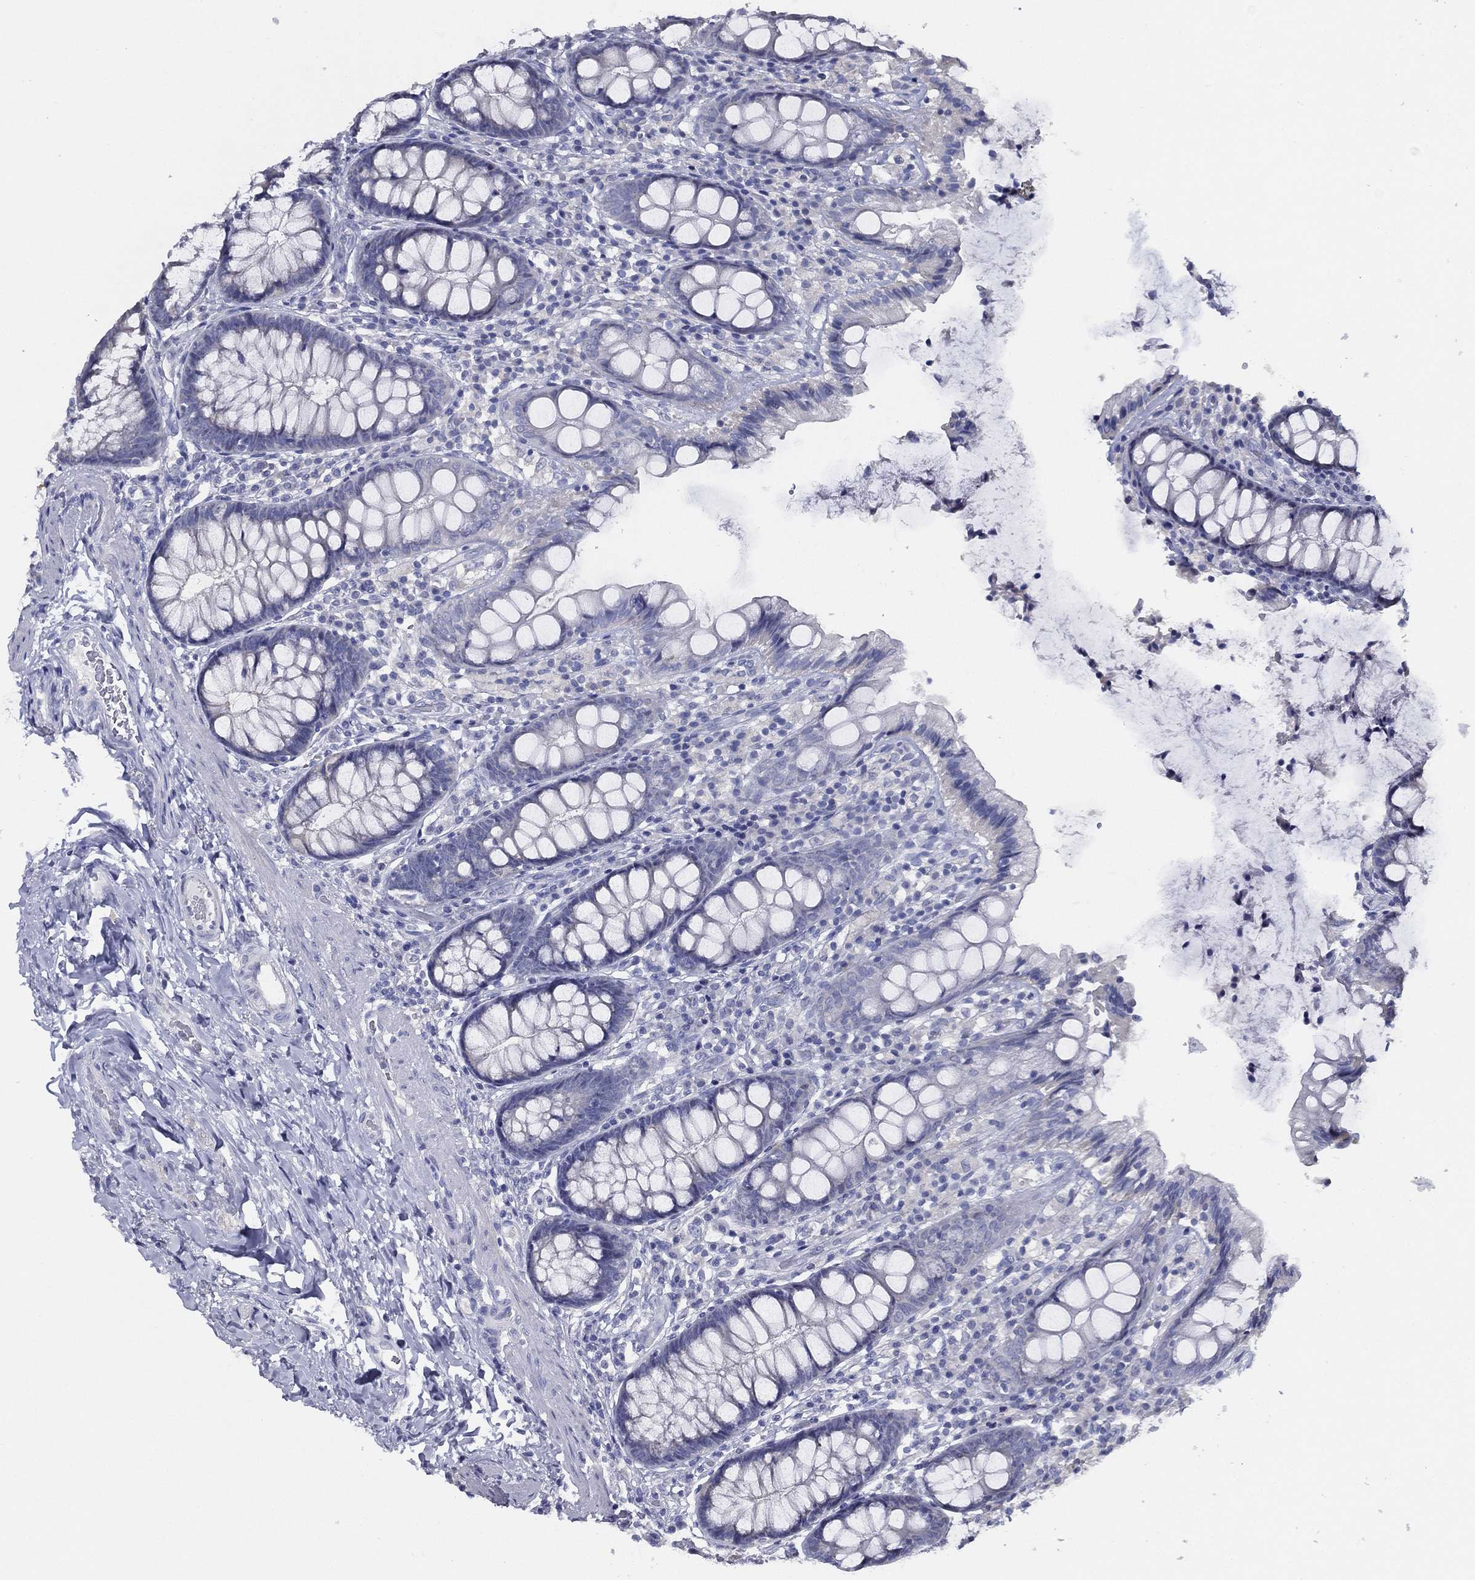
{"staining": {"intensity": "negative", "quantity": "none", "location": "none"}, "tissue": "colon", "cell_type": "Endothelial cells", "image_type": "normal", "snomed": [{"axis": "morphology", "description": "Normal tissue, NOS"}, {"axis": "topography", "description": "Colon"}], "caption": "Human colon stained for a protein using IHC demonstrates no expression in endothelial cells.", "gene": "SLC13A4", "patient": {"sex": "female", "age": 86}}